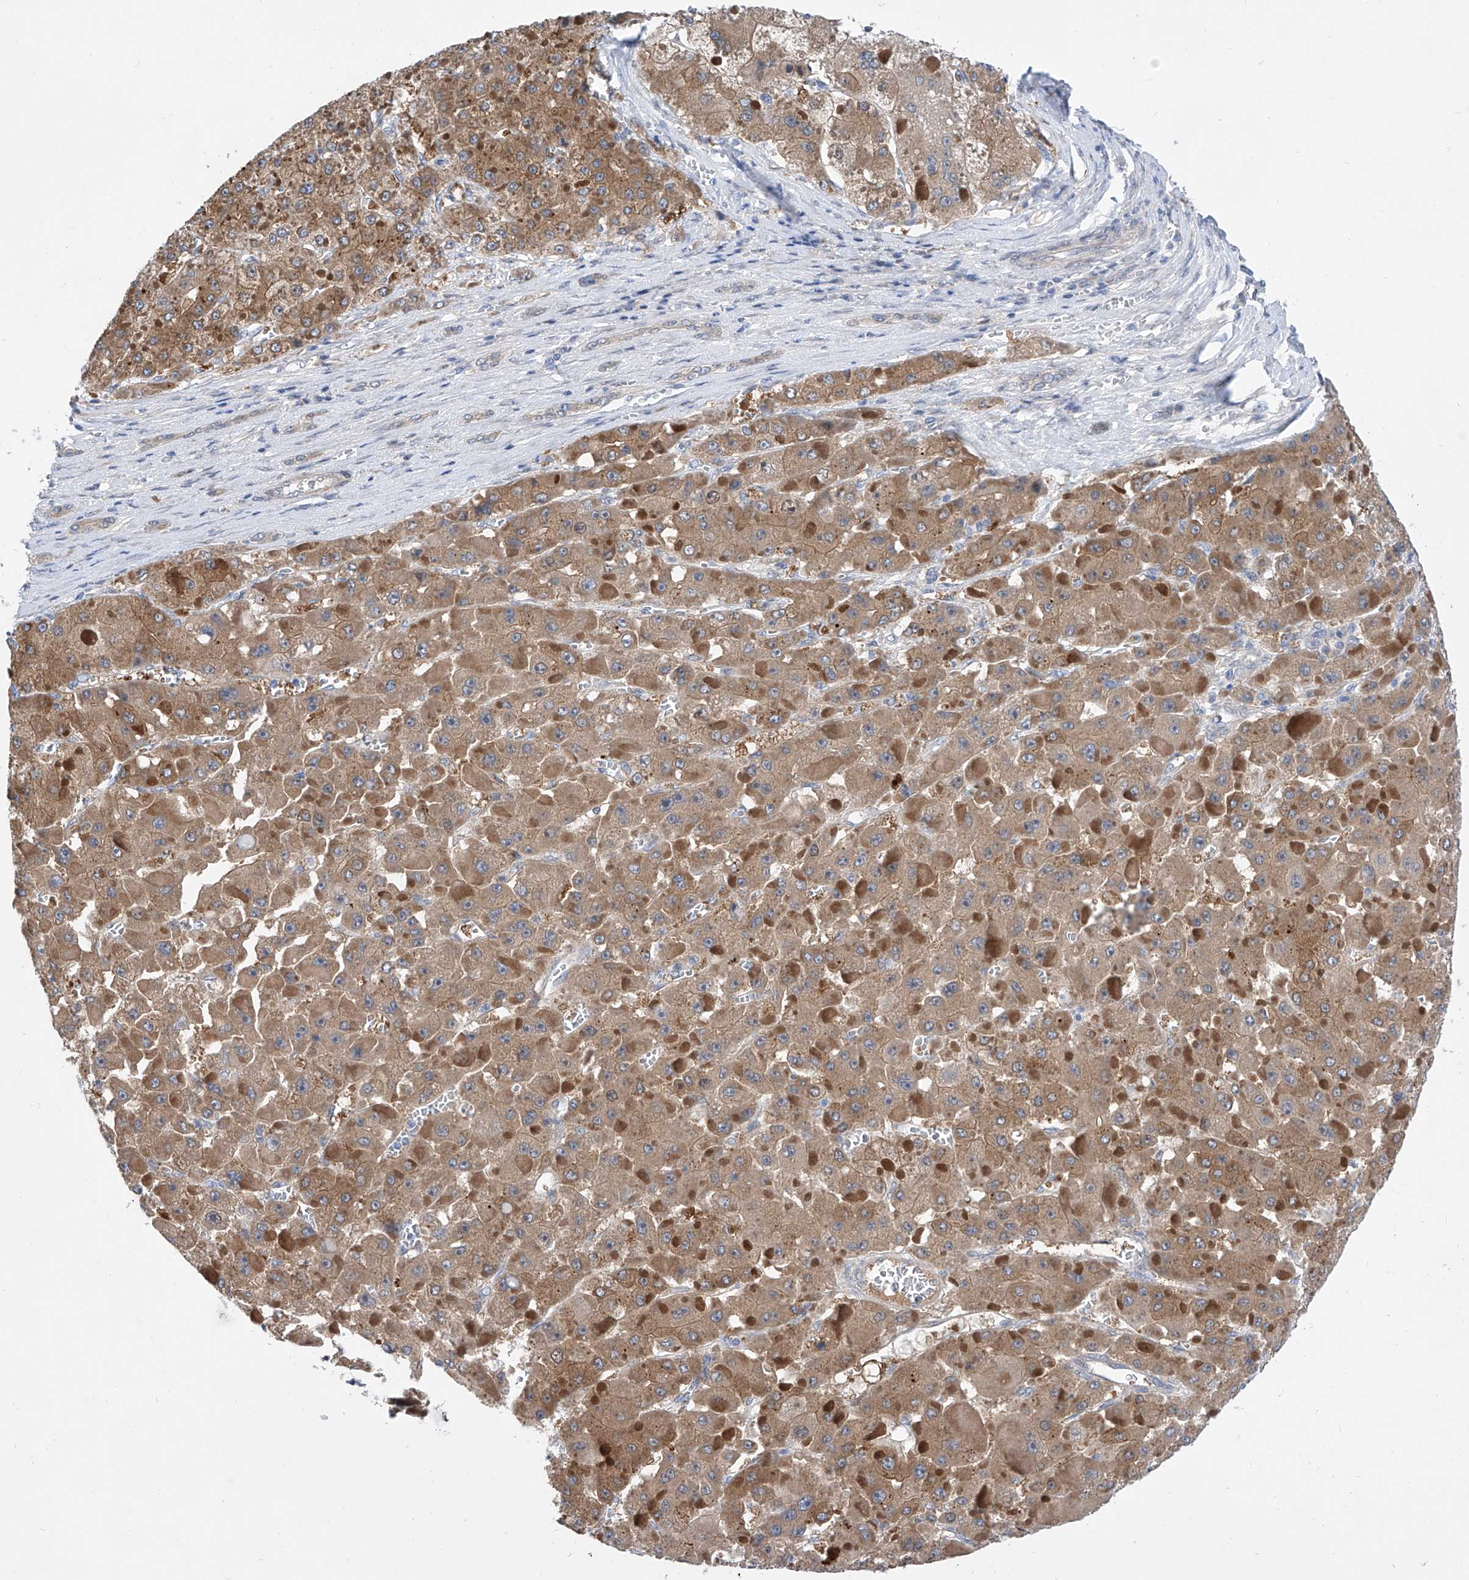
{"staining": {"intensity": "moderate", "quantity": ">75%", "location": "cytoplasmic/membranous"}, "tissue": "liver cancer", "cell_type": "Tumor cells", "image_type": "cancer", "snomed": [{"axis": "morphology", "description": "Carcinoma, Hepatocellular, NOS"}, {"axis": "topography", "description": "Liver"}], "caption": "DAB immunohistochemical staining of human liver hepatocellular carcinoma shows moderate cytoplasmic/membranous protein positivity in about >75% of tumor cells.", "gene": "SRBD1", "patient": {"sex": "female", "age": 73}}